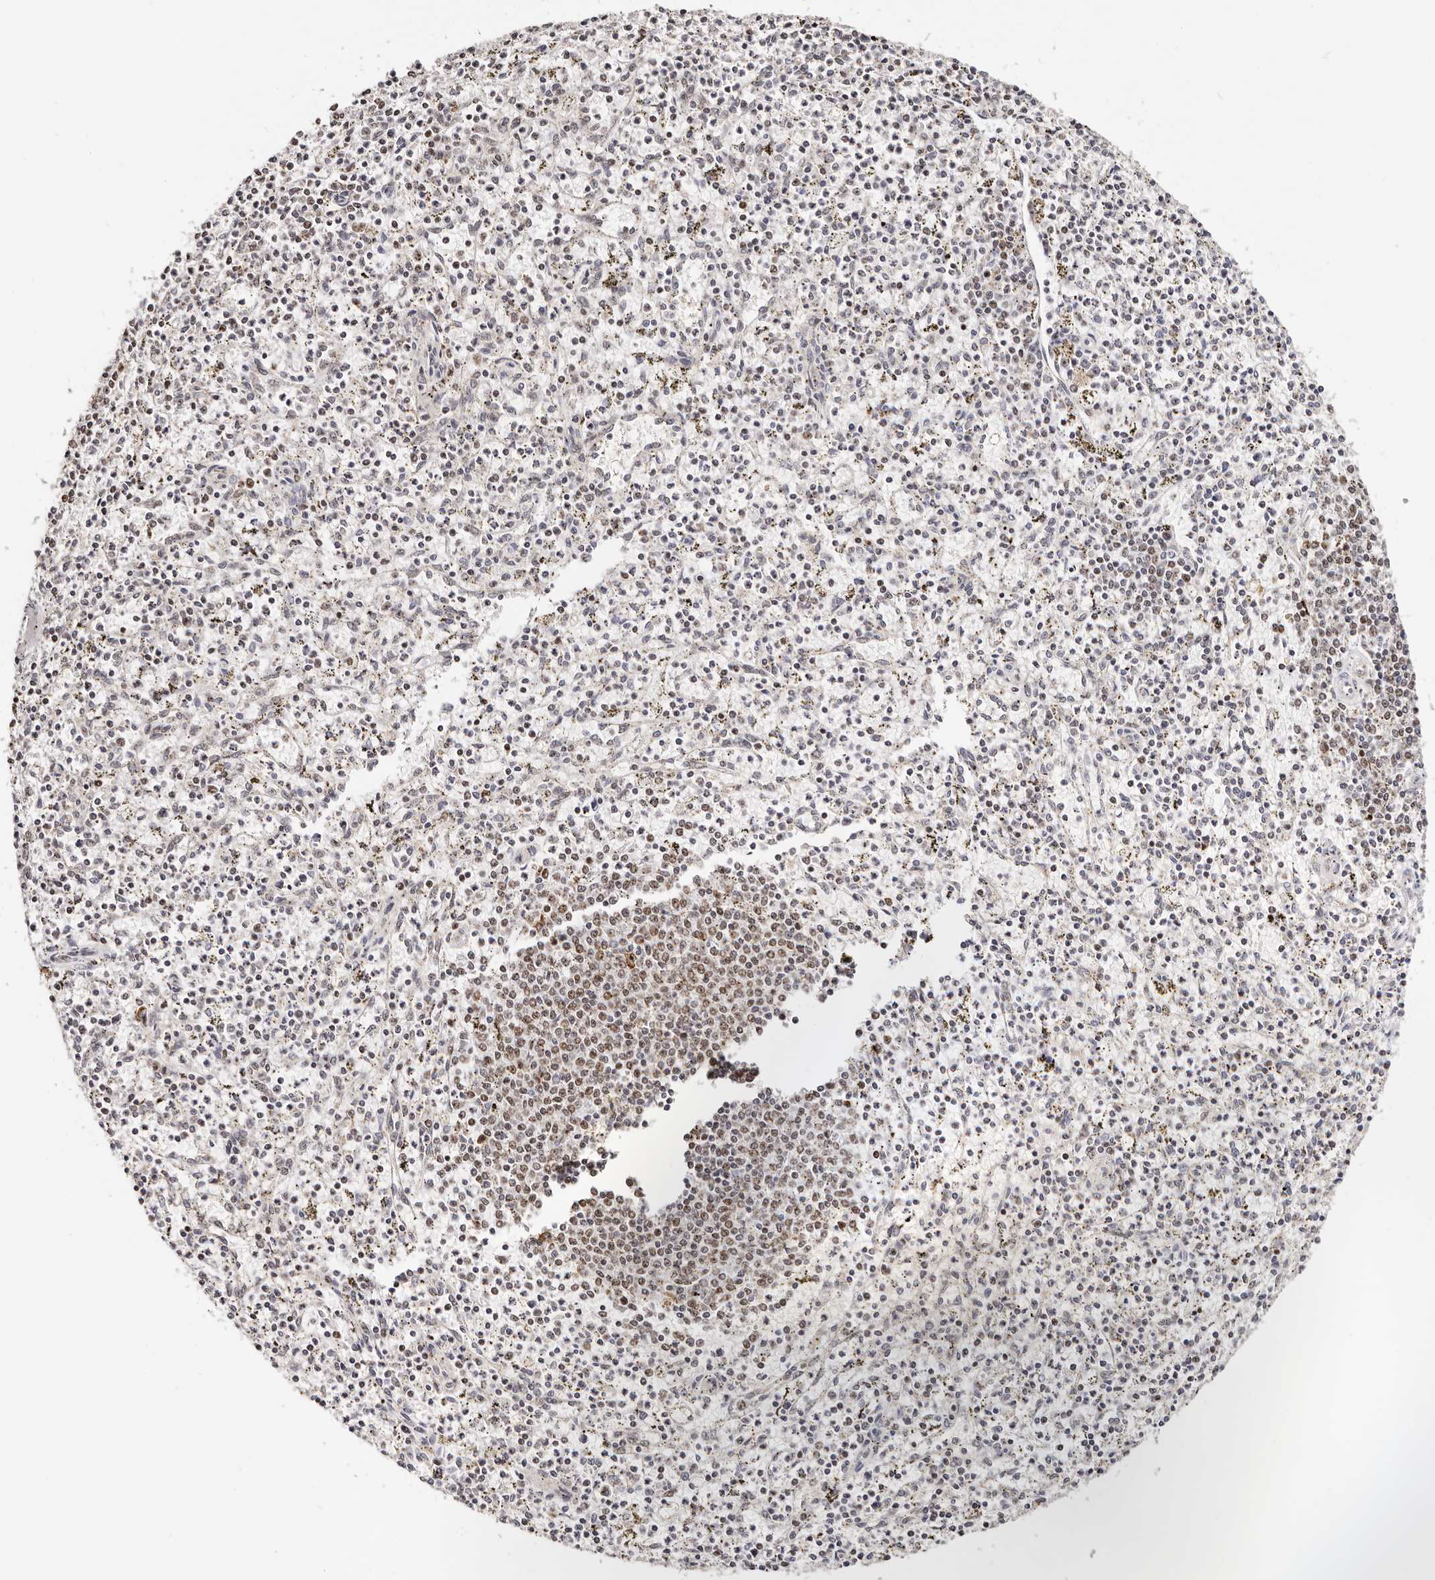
{"staining": {"intensity": "weak", "quantity": "25%-75%", "location": "nuclear"}, "tissue": "spleen", "cell_type": "Cells in red pulp", "image_type": "normal", "snomed": [{"axis": "morphology", "description": "Normal tissue, NOS"}, {"axis": "topography", "description": "Spleen"}], "caption": "Benign spleen was stained to show a protein in brown. There is low levels of weak nuclear positivity in about 25%-75% of cells in red pulp.", "gene": "IQGAP3", "patient": {"sex": "male", "age": 72}}